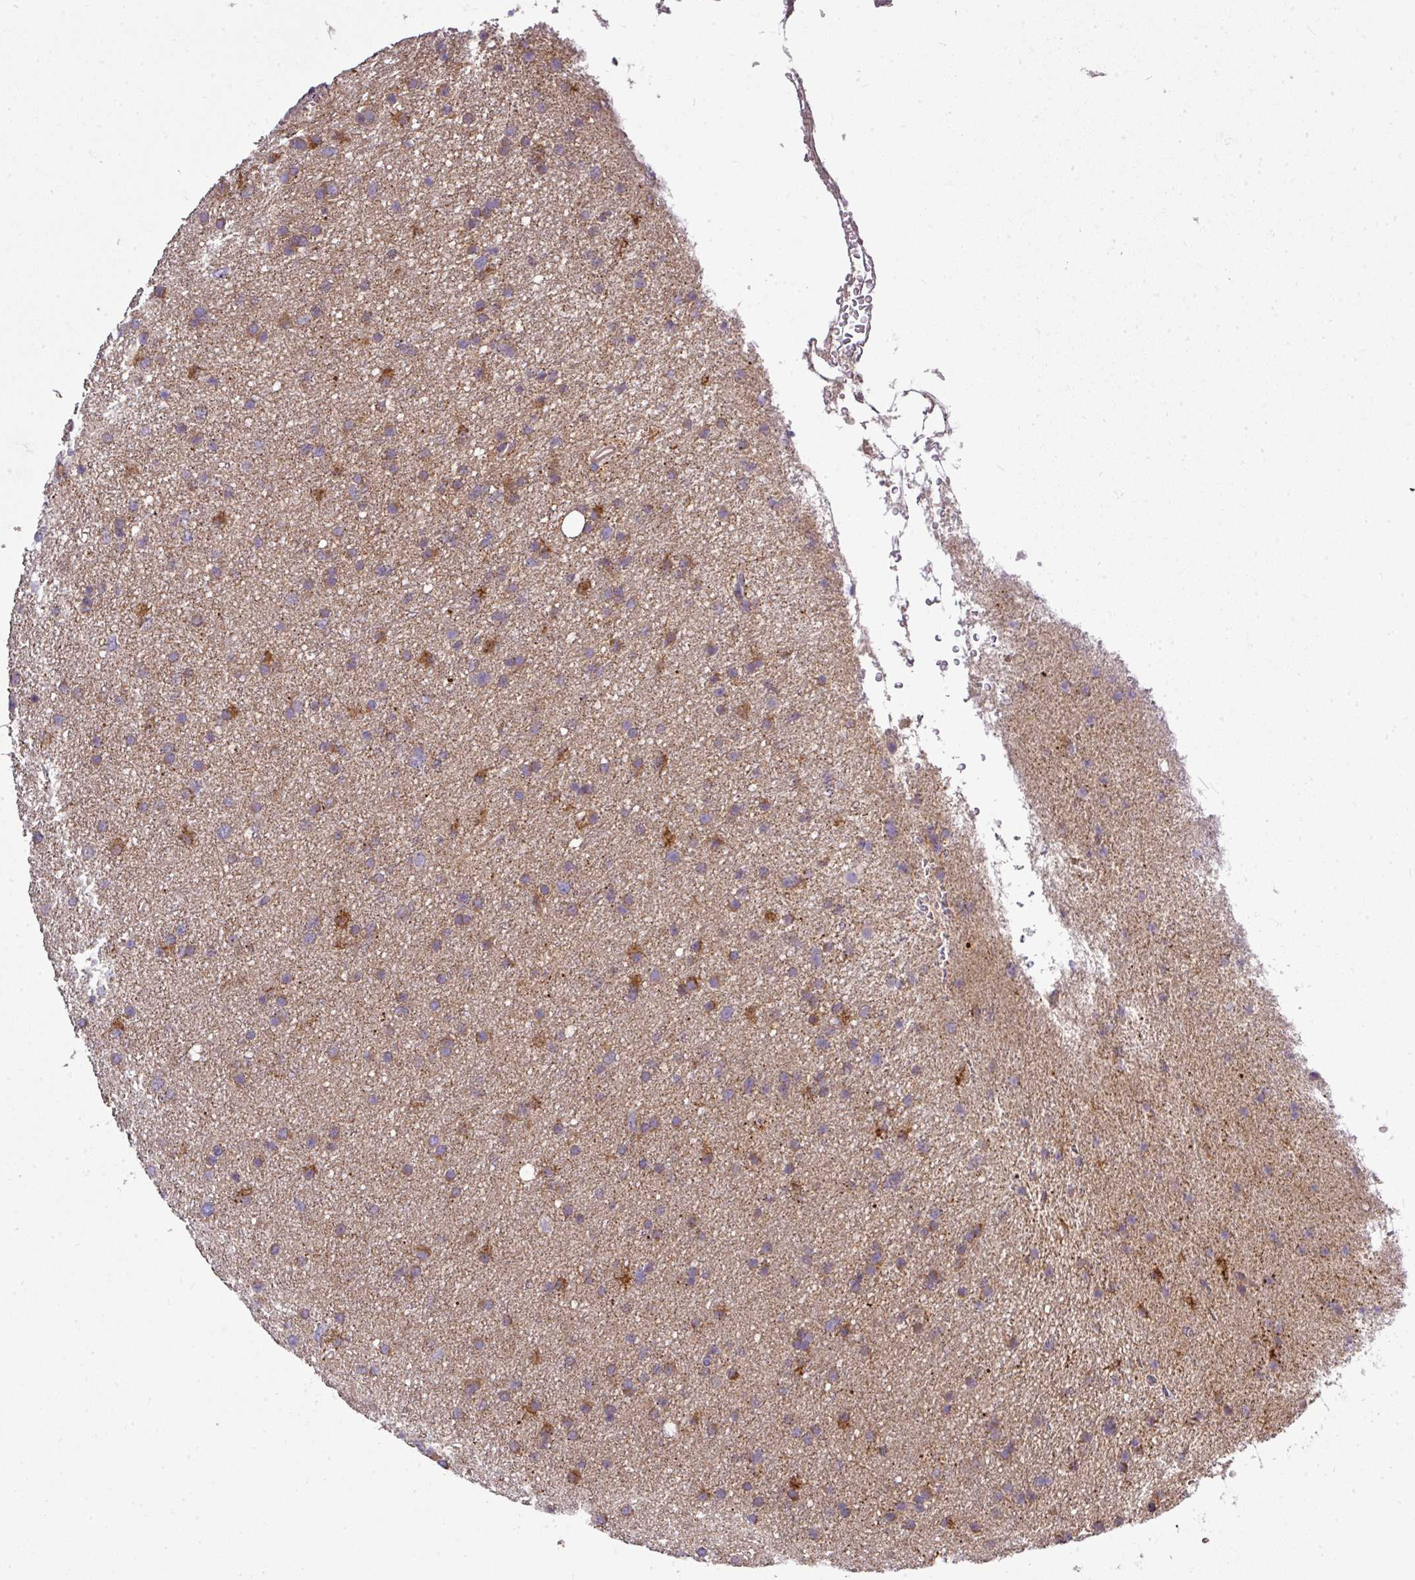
{"staining": {"intensity": "moderate", "quantity": "25%-75%", "location": "cytoplasmic/membranous"}, "tissue": "glioma", "cell_type": "Tumor cells", "image_type": "cancer", "snomed": [{"axis": "morphology", "description": "Glioma, malignant, Low grade"}, {"axis": "topography", "description": "Cerebral cortex"}], "caption": "Glioma tissue exhibits moderate cytoplasmic/membranous staining in about 25%-75% of tumor cells, visualized by immunohistochemistry.", "gene": "GAN", "patient": {"sex": "female", "age": 39}}